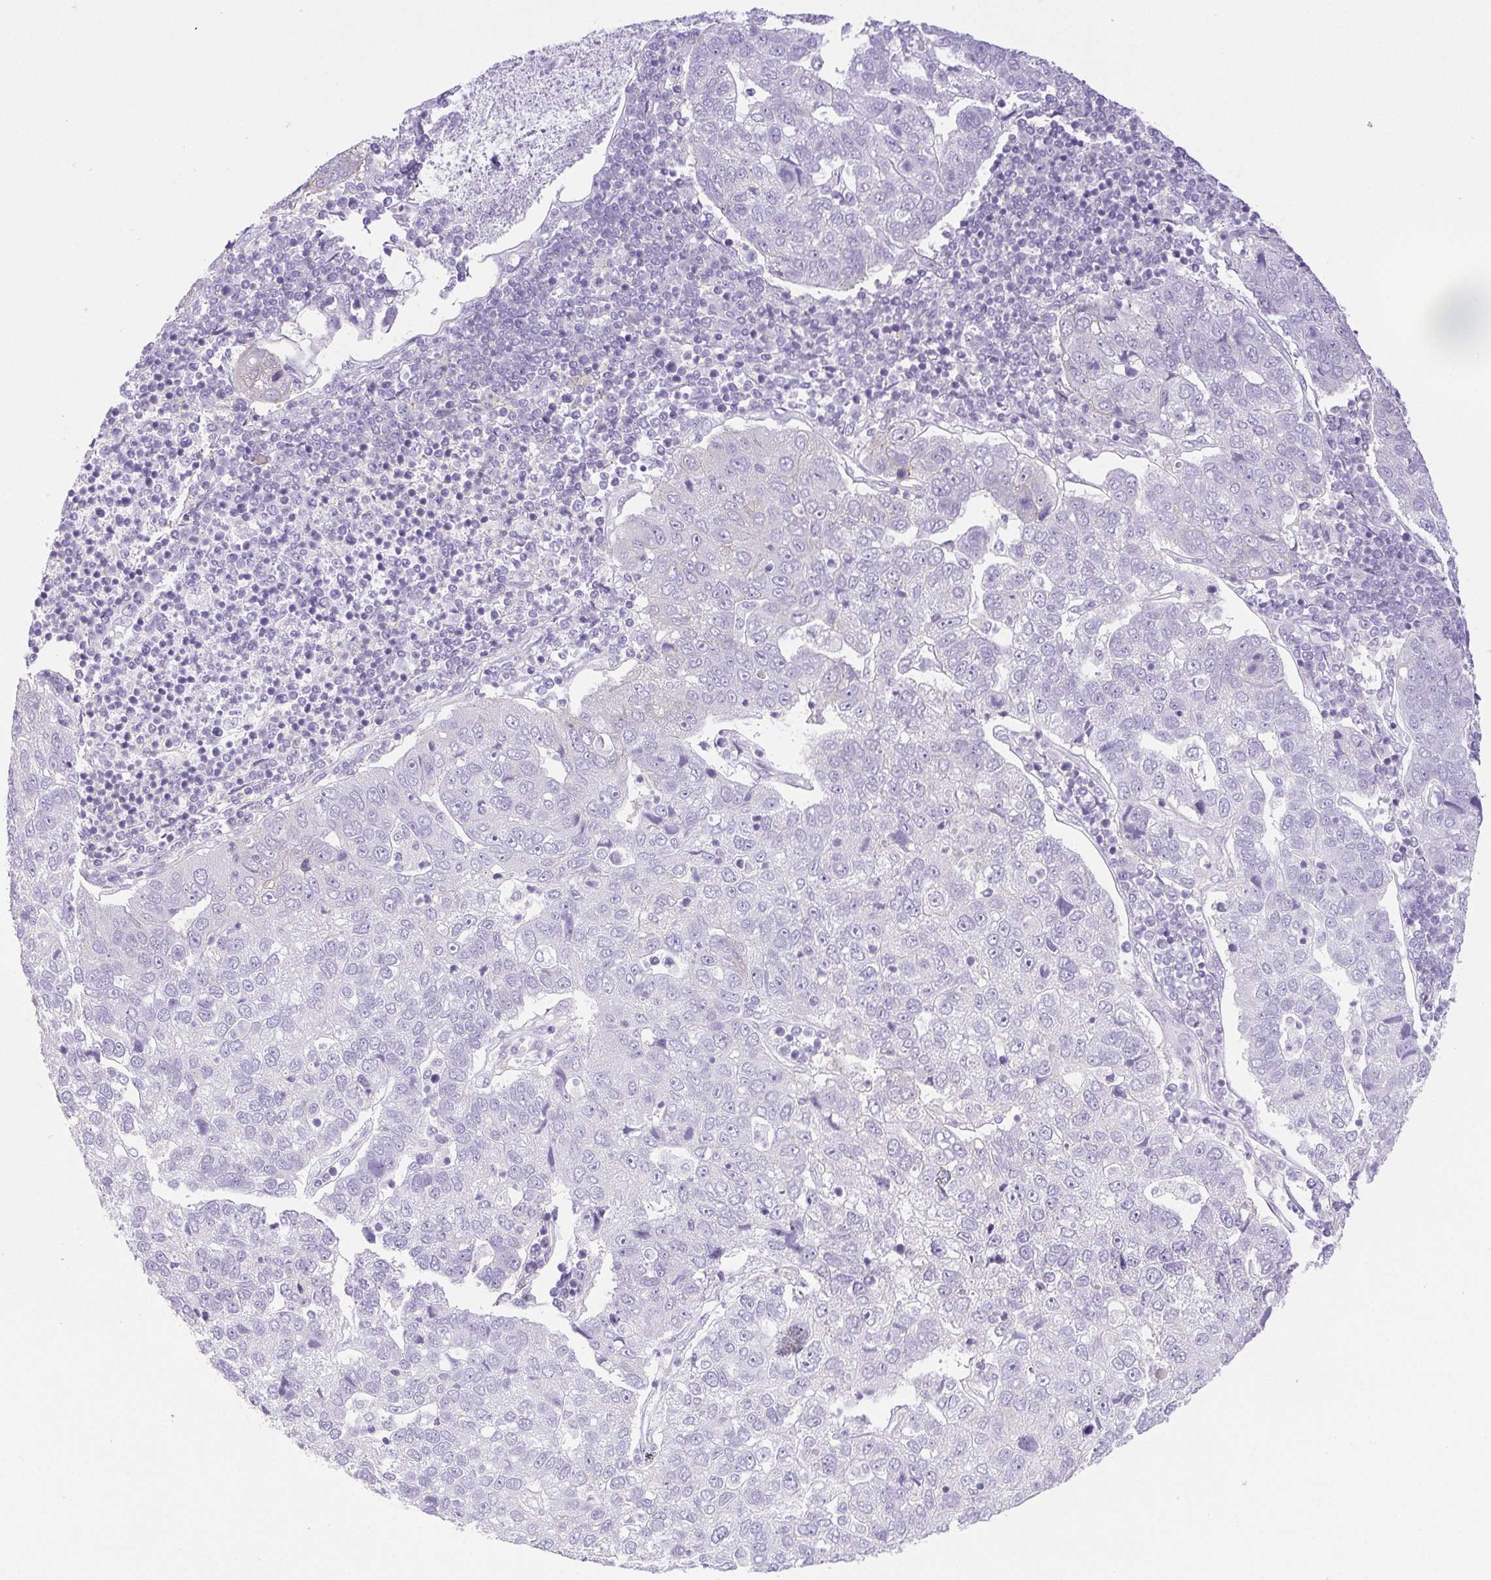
{"staining": {"intensity": "negative", "quantity": "none", "location": "none"}, "tissue": "pancreatic cancer", "cell_type": "Tumor cells", "image_type": "cancer", "snomed": [{"axis": "morphology", "description": "Adenocarcinoma, NOS"}, {"axis": "topography", "description": "Pancreas"}], "caption": "This is an immunohistochemistry micrograph of pancreatic cancer. There is no staining in tumor cells.", "gene": "HLA-G", "patient": {"sex": "female", "age": 61}}